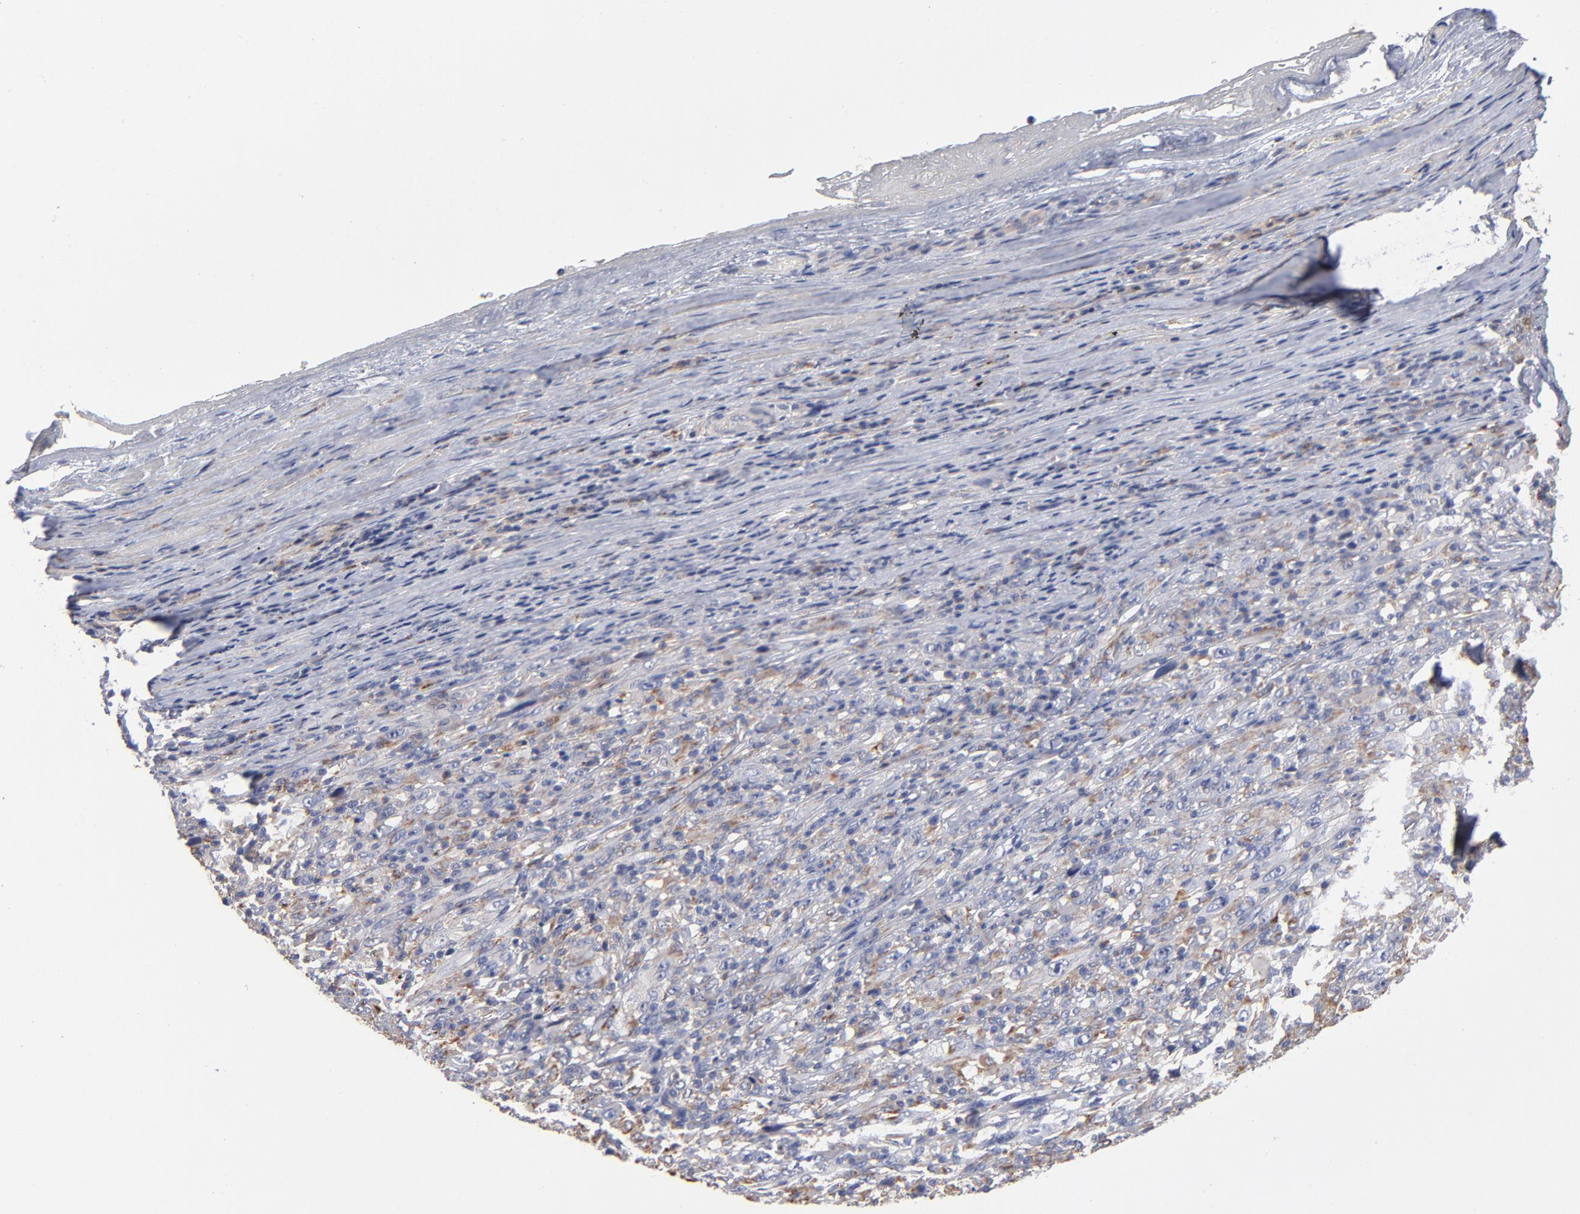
{"staining": {"intensity": "weak", "quantity": "25%-75%", "location": "cytoplasmic/membranous"}, "tissue": "melanoma", "cell_type": "Tumor cells", "image_type": "cancer", "snomed": [{"axis": "morphology", "description": "Malignant melanoma, Metastatic site"}, {"axis": "topography", "description": "Skin"}], "caption": "The immunohistochemical stain labels weak cytoplasmic/membranous expression in tumor cells of melanoma tissue.", "gene": "RRAGB", "patient": {"sex": "female", "age": 56}}